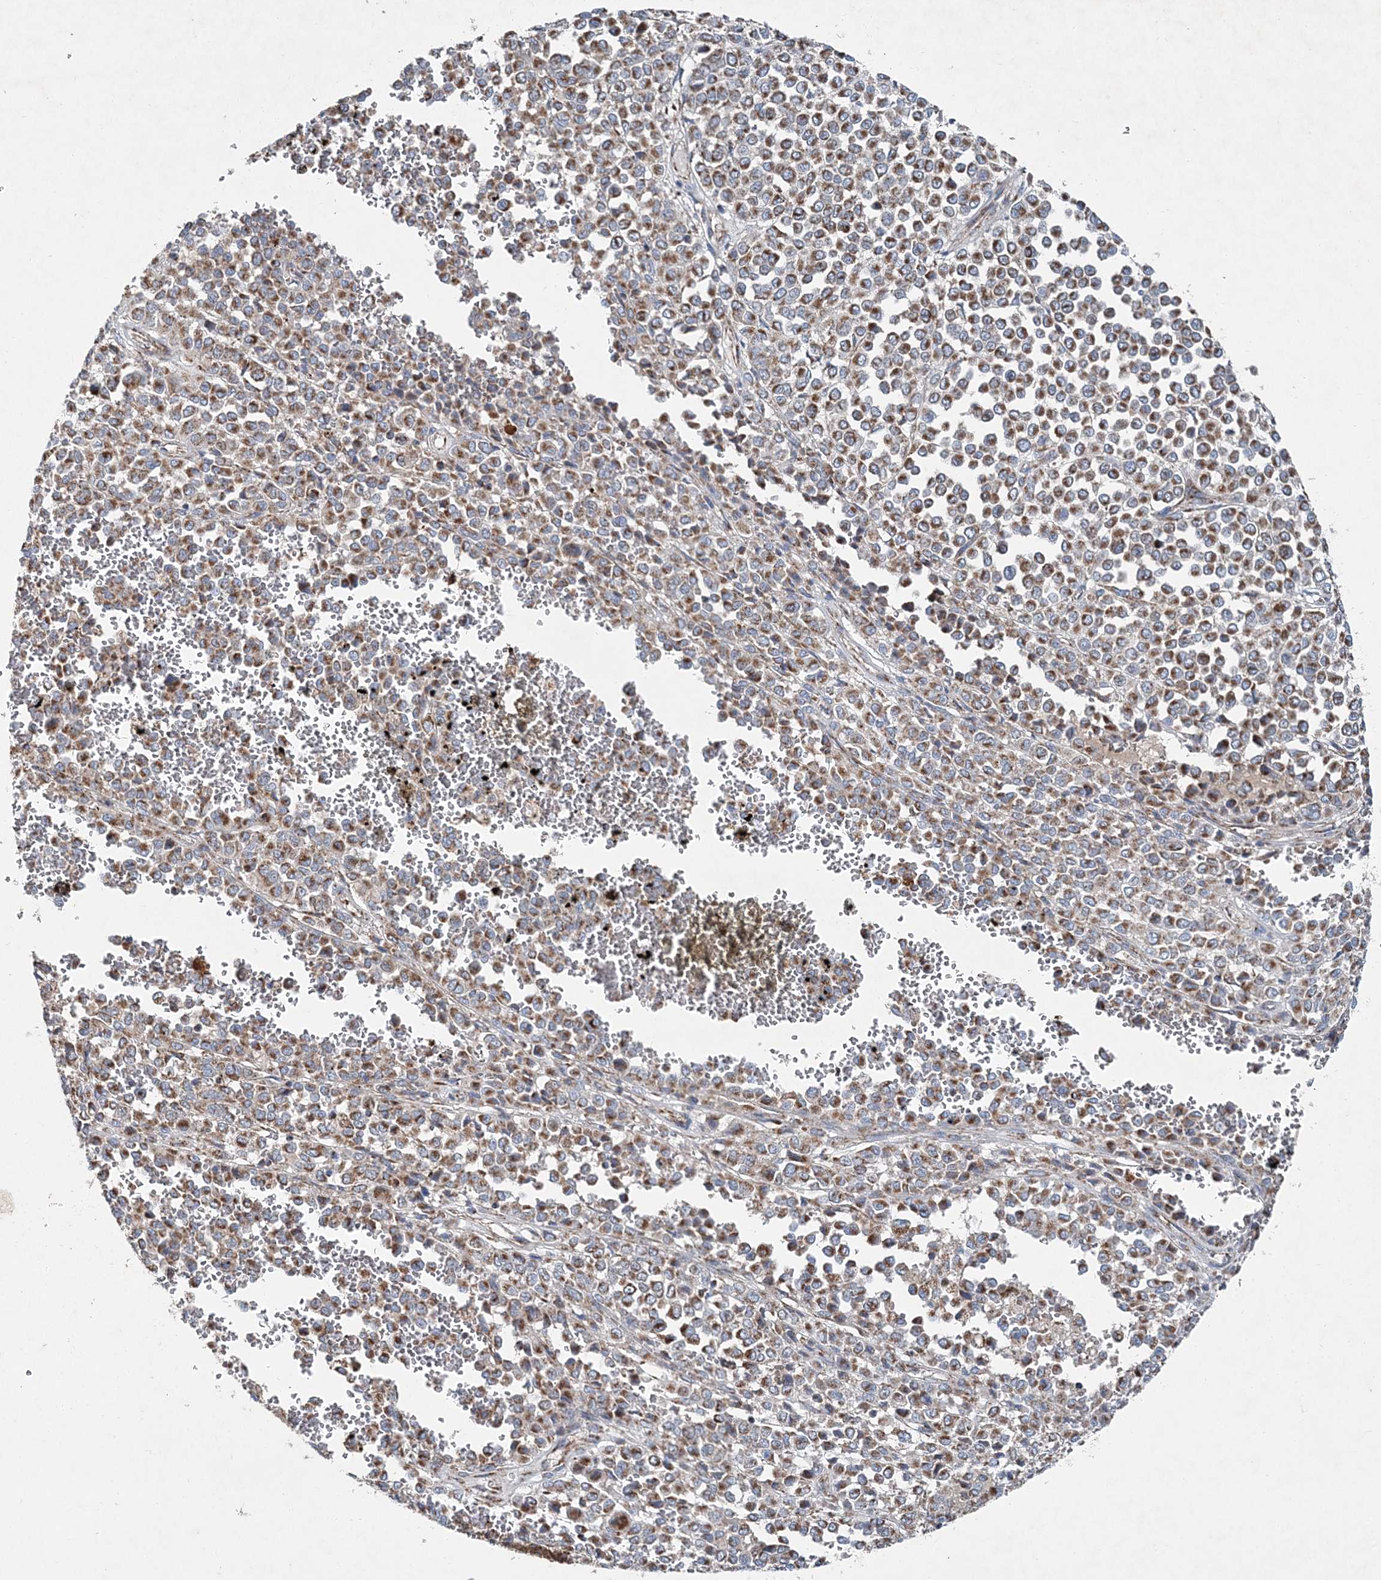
{"staining": {"intensity": "moderate", "quantity": ">75%", "location": "cytoplasmic/membranous"}, "tissue": "melanoma", "cell_type": "Tumor cells", "image_type": "cancer", "snomed": [{"axis": "morphology", "description": "Malignant melanoma, Metastatic site"}, {"axis": "topography", "description": "Pancreas"}], "caption": "Brown immunohistochemical staining in malignant melanoma (metastatic site) demonstrates moderate cytoplasmic/membranous staining in approximately >75% of tumor cells.", "gene": "SPAG16", "patient": {"sex": "female", "age": 30}}